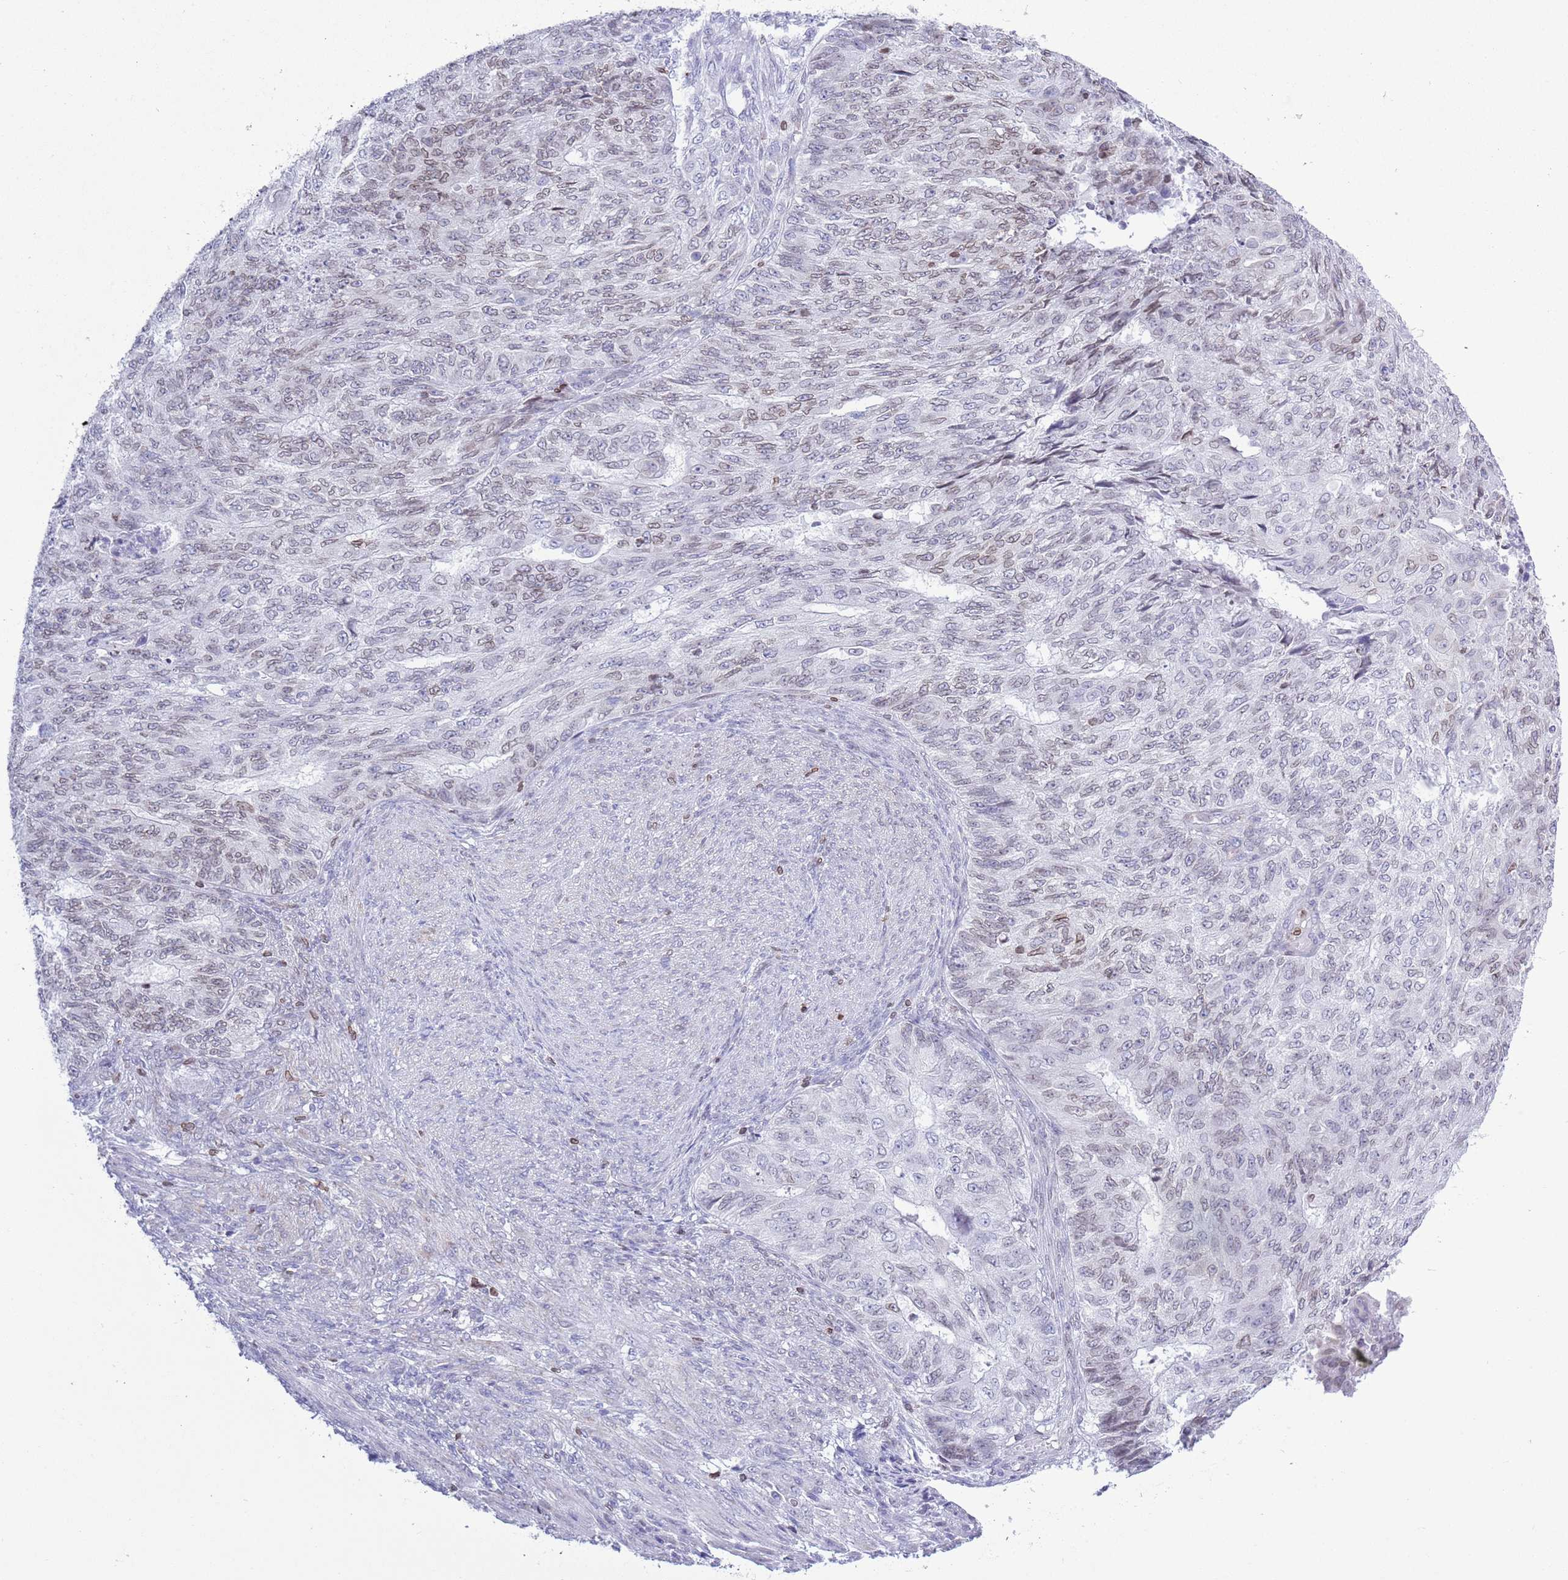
{"staining": {"intensity": "weak", "quantity": "25%-75%", "location": "cytoplasmic/membranous,nuclear"}, "tissue": "endometrial cancer", "cell_type": "Tumor cells", "image_type": "cancer", "snomed": [{"axis": "morphology", "description": "Adenocarcinoma, NOS"}, {"axis": "topography", "description": "Endometrium"}], "caption": "Adenocarcinoma (endometrial) was stained to show a protein in brown. There is low levels of weak cytoplasmic/membranous and nuclear positivity in about 25%-75% of tumor cells. (Stains: DAB (3,3'-diaminobenzidine) in brown, nuclei in blue, Microscopy: brightfield microscopy at high magnification).", "gene": "LBR", "patient": {"sex": "female", "age": 32}}